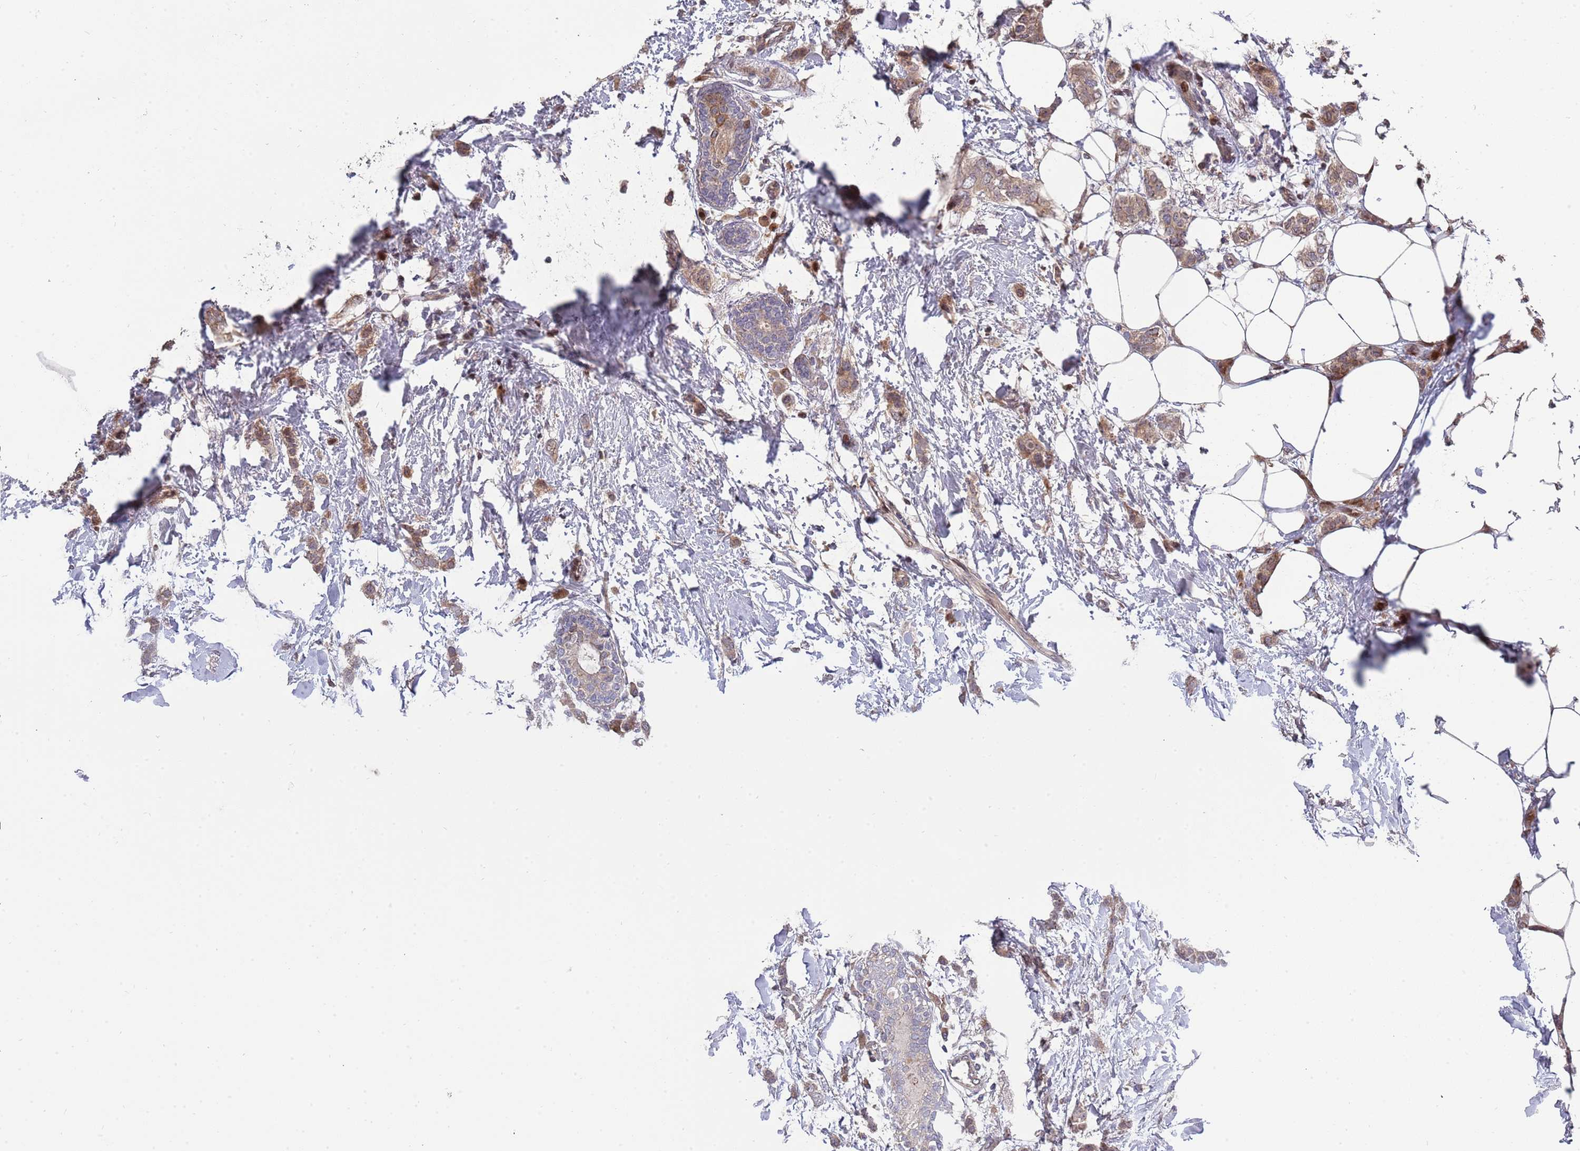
{"staining": {"intensity": "weak", "quantity": ">75%", "location": "cytoplasmic/membranous"}, "tissue": "breast cancer", "cell_type": "Tumor cells", "image_type": "cancer", "snomed": [{"axis": "morphology", "description": "Duct carcinoma"}, {"axis": "topography", "description": "Breast"}], "caption": "Breast cancer (invasive ductal carcinoma) tissue demonstrates weak cytoplasmic/membranous positivity in about >75% of tumor cells (Stains: DAB in brown, nuclei in blue, Microscopy: brightfield microscopy at high magnification).", "gene": "SYNDIG1L", "patient": {"sex": "female", "age": 72}}